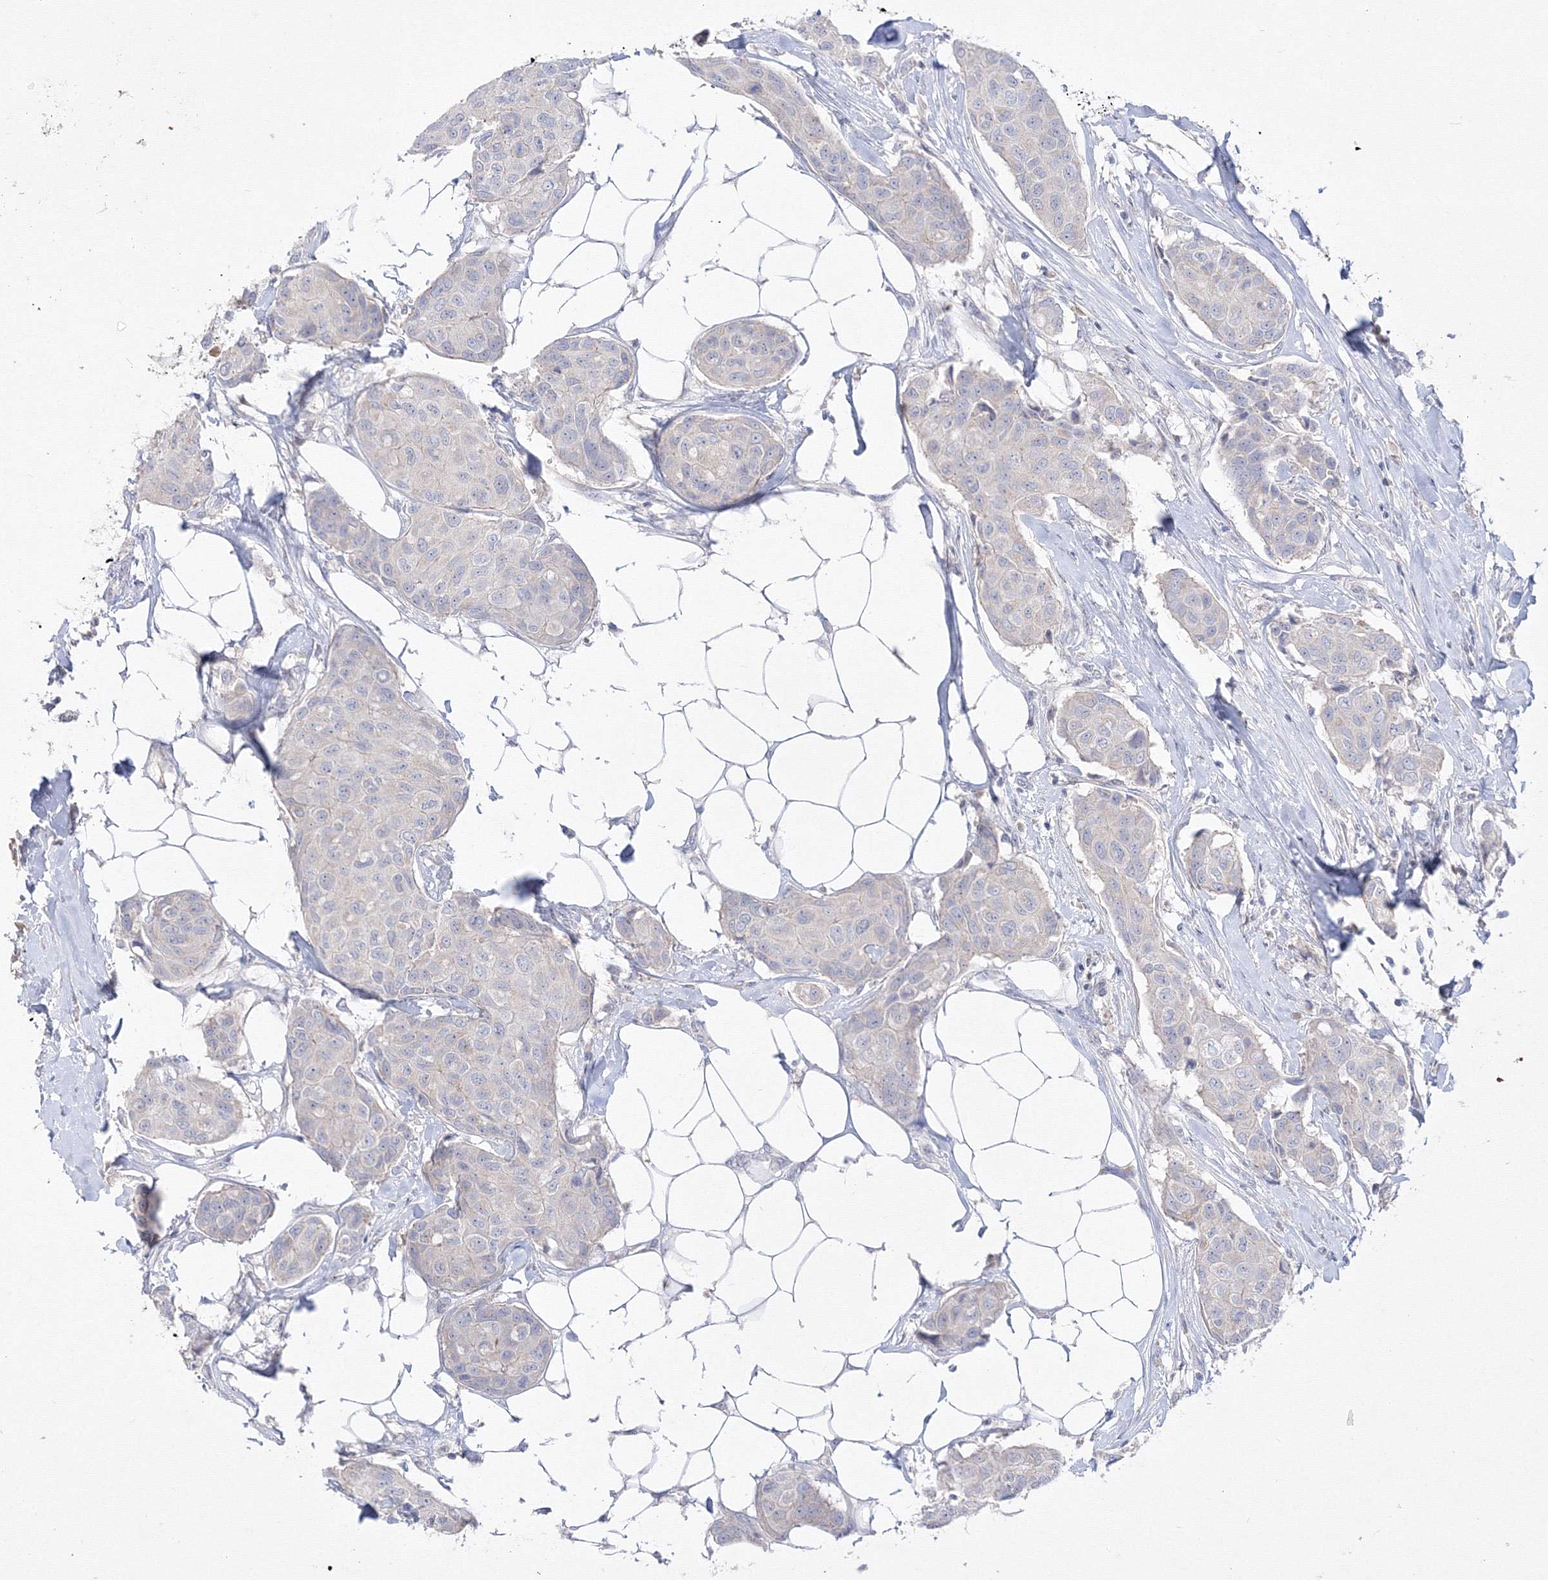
{"staining": {"intensity": "negative", "quantity": "none", "location": "none"}, "tissue": "breast cancer", "cell_type": "Tumor cells", "image_type": "cancer", "snomed": [{"axis": "morphology", "description": "Duct carcinoma"}, {"axis": "topography", "description": "Breast"}], "caption": "The micrograph exhibits no staining of tumor cells in breast cancer.", "gene": "FBXL8", "patient": {"sex": "female", "age": 80}}